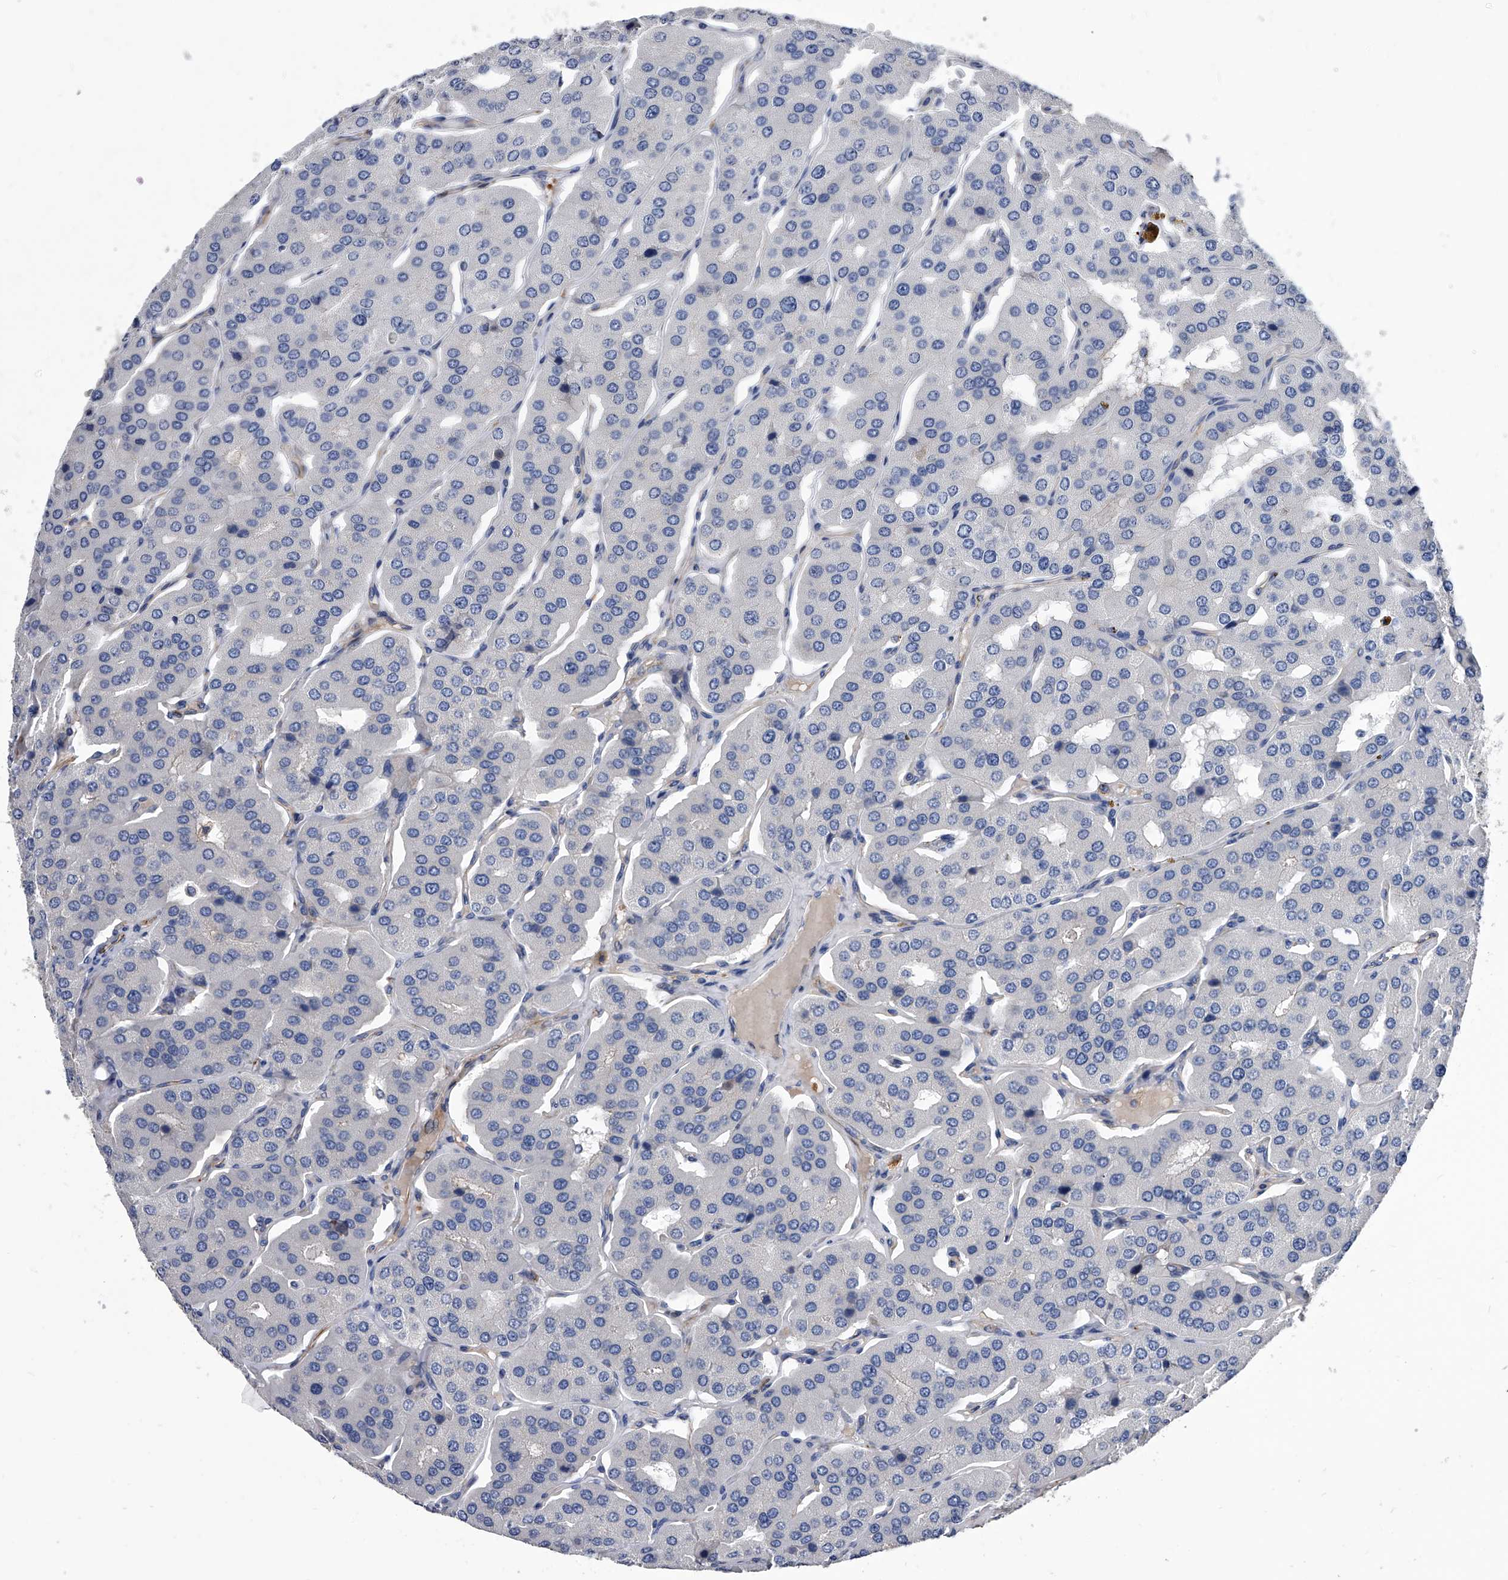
{"staining": {"intensity": "negative", "quantity": "none", "location": "none"}, "tissue": "parathyroid gland", "cell_type": "Glandular cells", "image_type": "normal", "snomed": [{"axis": "morphology", "description": "Normal tissue, NOS"}, {"axis": "morphology", "description": "Adenoma, NOS"}, {"axis": "topography", "description": "Parathyroid gland"}], "caption": "Immunohistochemical staining of unremarkable parathyroid gland shows no significant positivity in glandular cells.", "gene": "EFCAB7", "patient": {"sex": "female", "age": 86}}